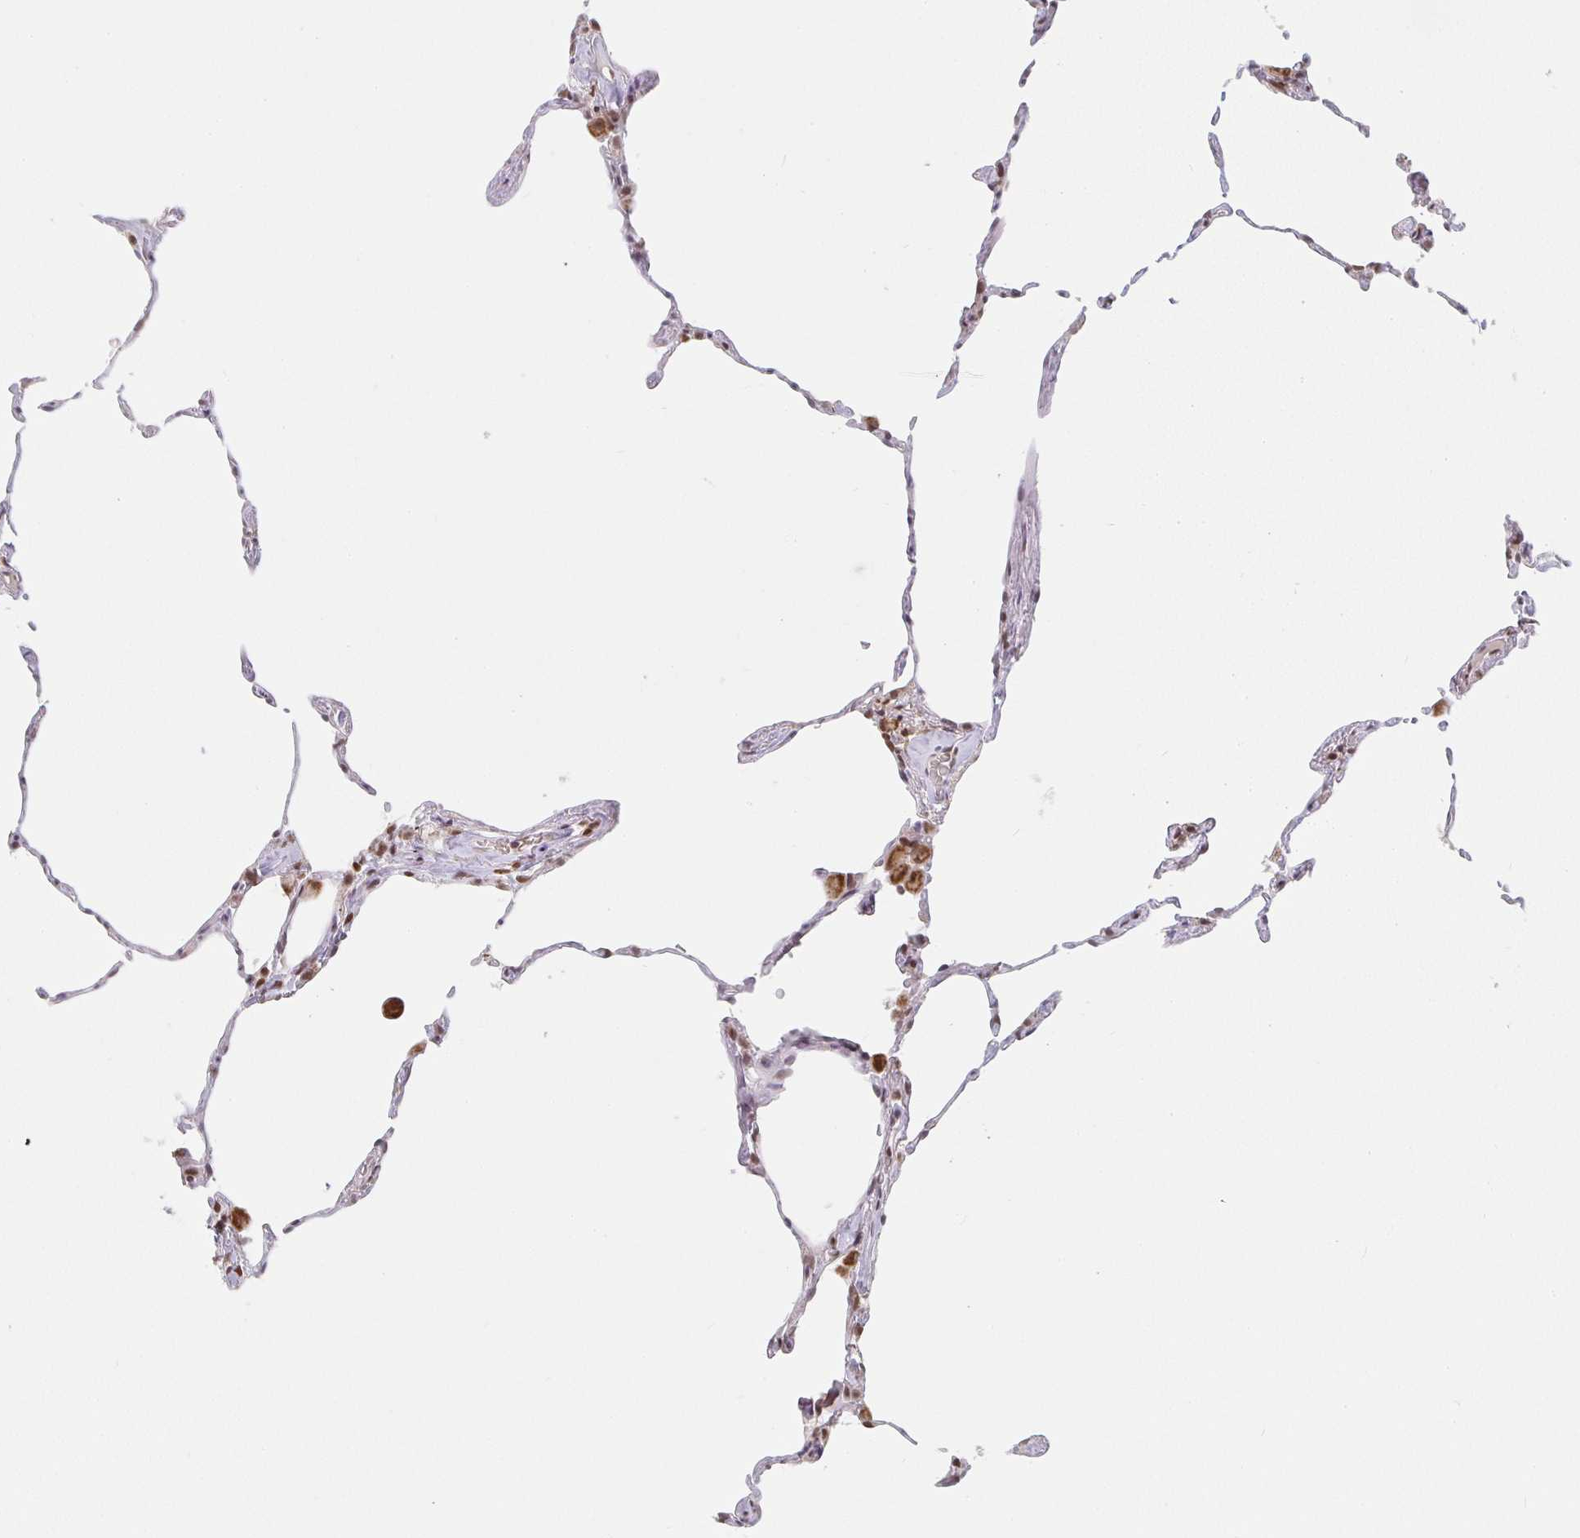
{"staining": {"intensity": "moderate", "quantity": ">75%", "location": "nuclear"}, "tissue": "lung", "cell_type": "Alveolar cells", "image_type": "normal", "snomed": [{"axis": "morphology", "description": "Normal tissue, NOS"}, {"axis": "topography", "description": "Lung"}], "caption": "A medium amount of moderate nuclear positivity is present in approximately >75% of alveolar cells in unremarkable lung.", "gene": "SMARCA2", "patient": {"sex": "female", "age": 57}}